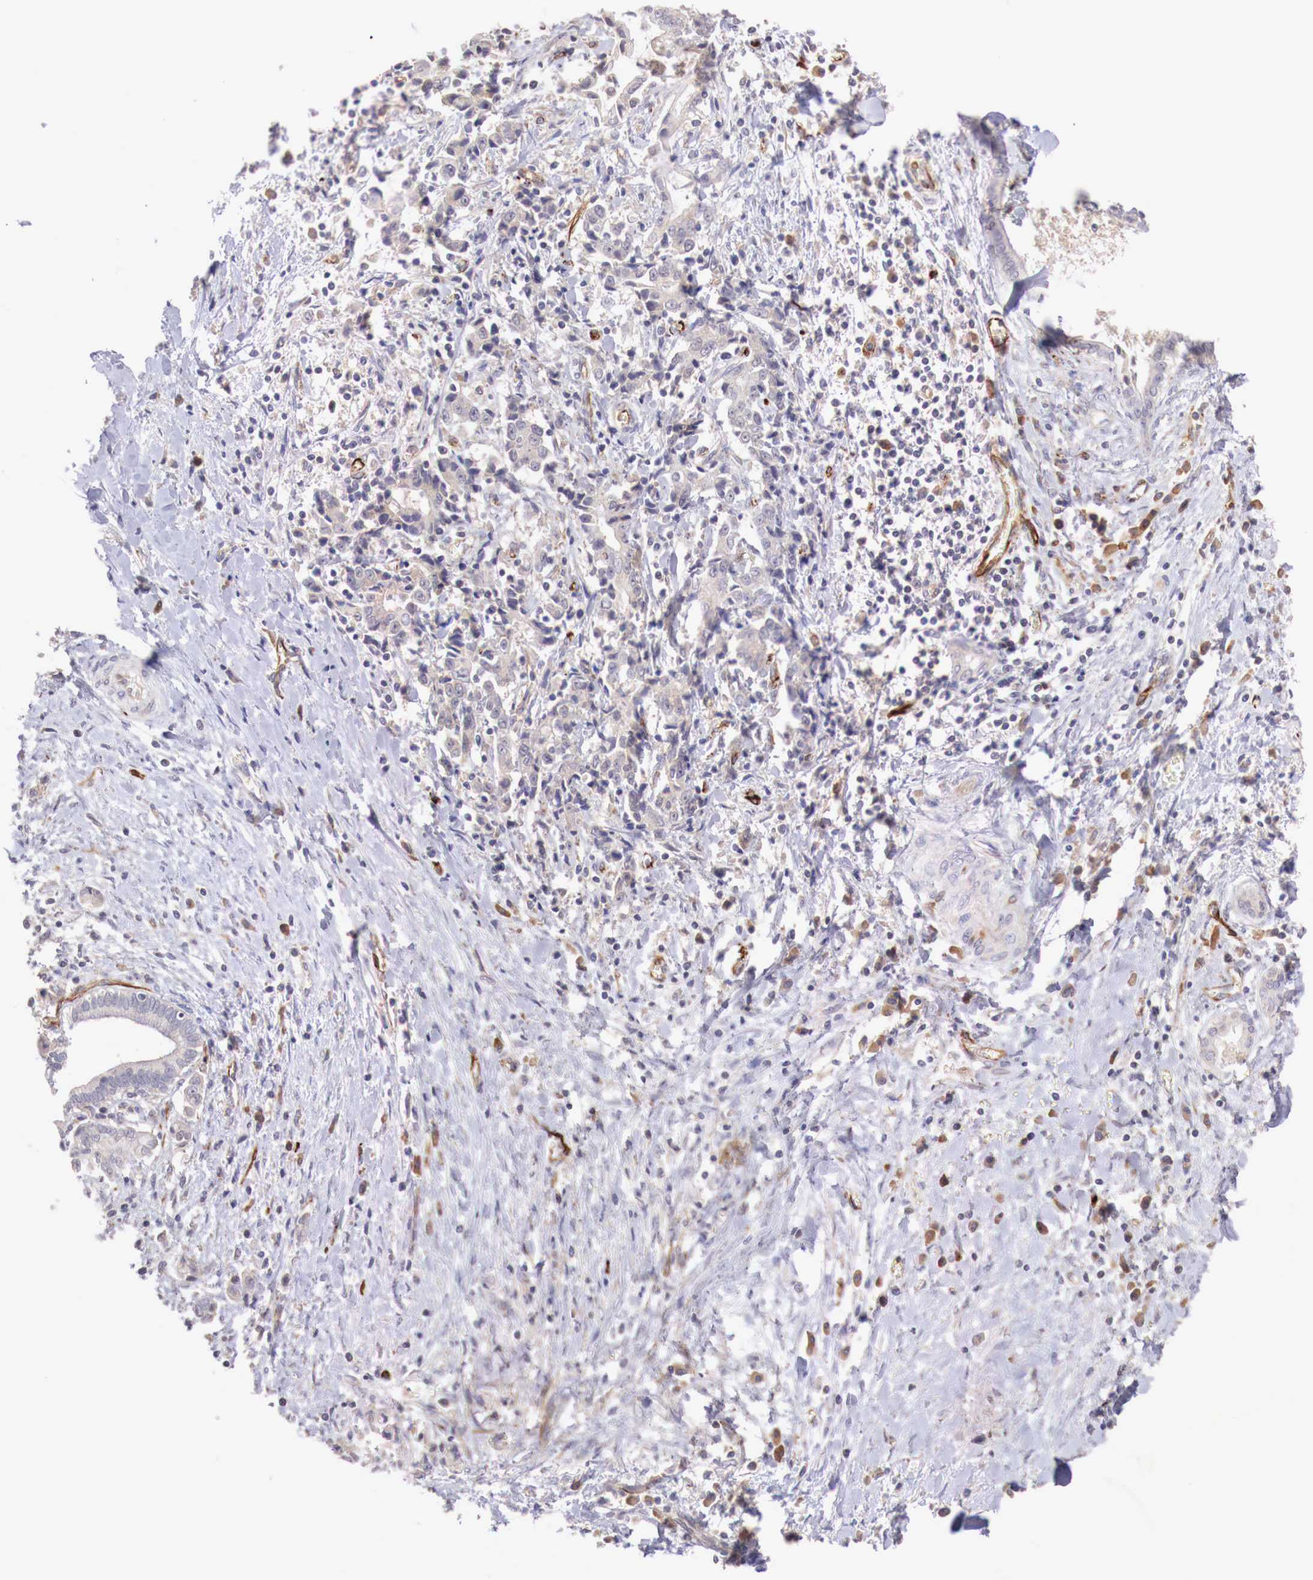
{"staining": {"intensity": "negative", "quantity": "none", "location": "none"}, "tissue": "liver cancer", "cell_type": "Tumor cells", "image_type": "cancer", "snomed": [{"axis": "morphology", "description": "Cholangiocarcinoma"}, {"axis": "topography", "description": "Liver"}], "caption": "The immunohistochemistry histopathology image has no significant expression in tumor cells of liver cancer (cholangiocarcinoma) tissue.", "gene": "WT1", "patient": {"sex": "male", "age": 57}}